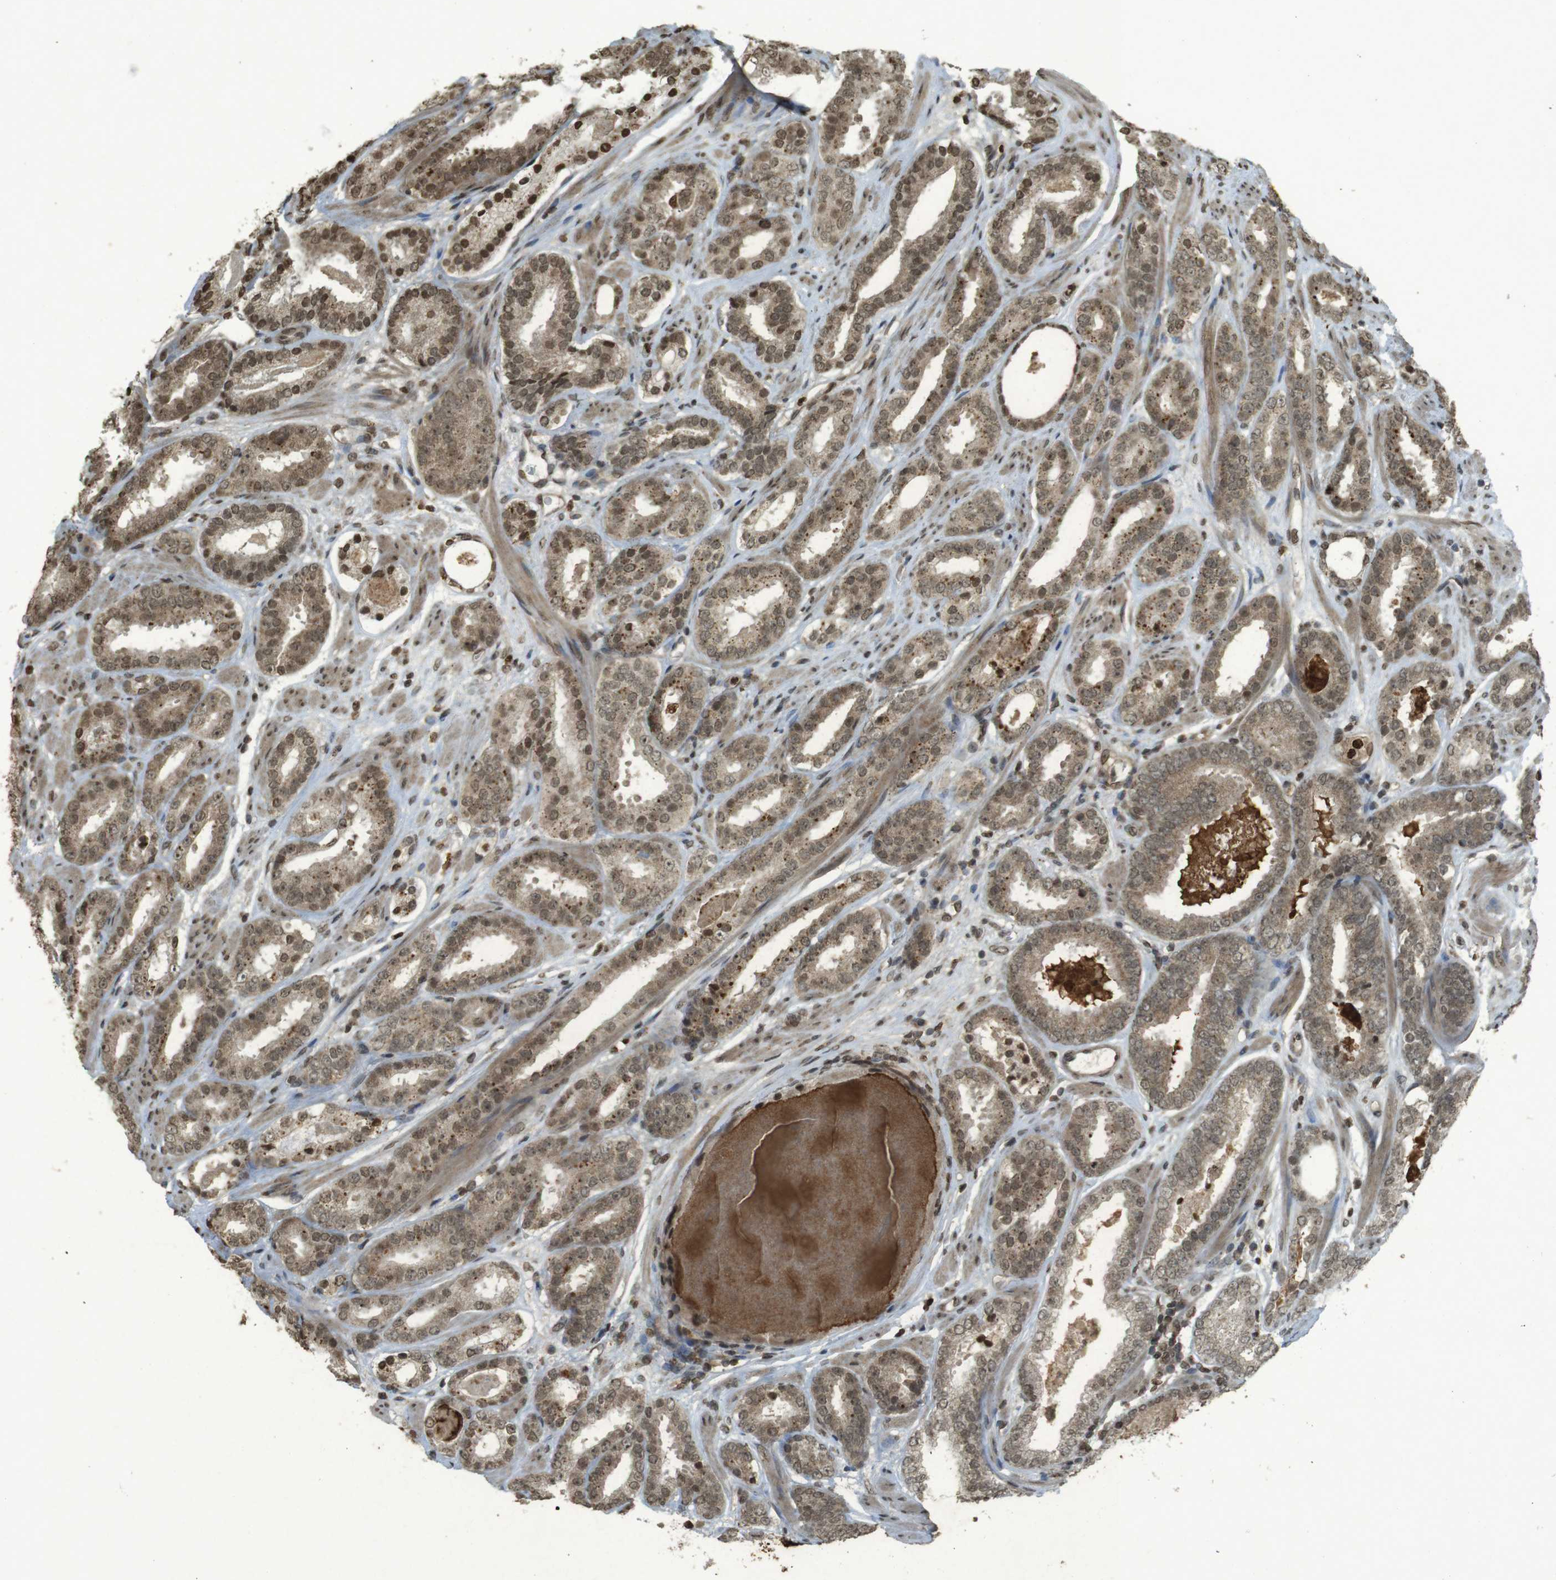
{"staining": {"intensity": "moderate", "quantity": ">75%", "location": "cytoplasmic/membranous,nuclear"}, "tissue": "prostate cancer", "cell_type": "Tumor cells", "image_type": "cancer", "snomed": [{"axis": "morphology", "description": "Adenocarcinoma, Low grade"}, {"axis": "topography", "description": "Prostate"}], "caption": "Immunohistochemical staining of human prostate low-grade adenocarcinoma demonstrates moderate cytoplasmic/membranous and nuclear protein staining in approximately >75% of tumor cells. The staining is performed using DAB brown chromogen to label protein expression. The nuclei are counter-stained blue using hematoxylin.", "gene": "ORC4", "patient": {"sex": "male", "age": 69}}